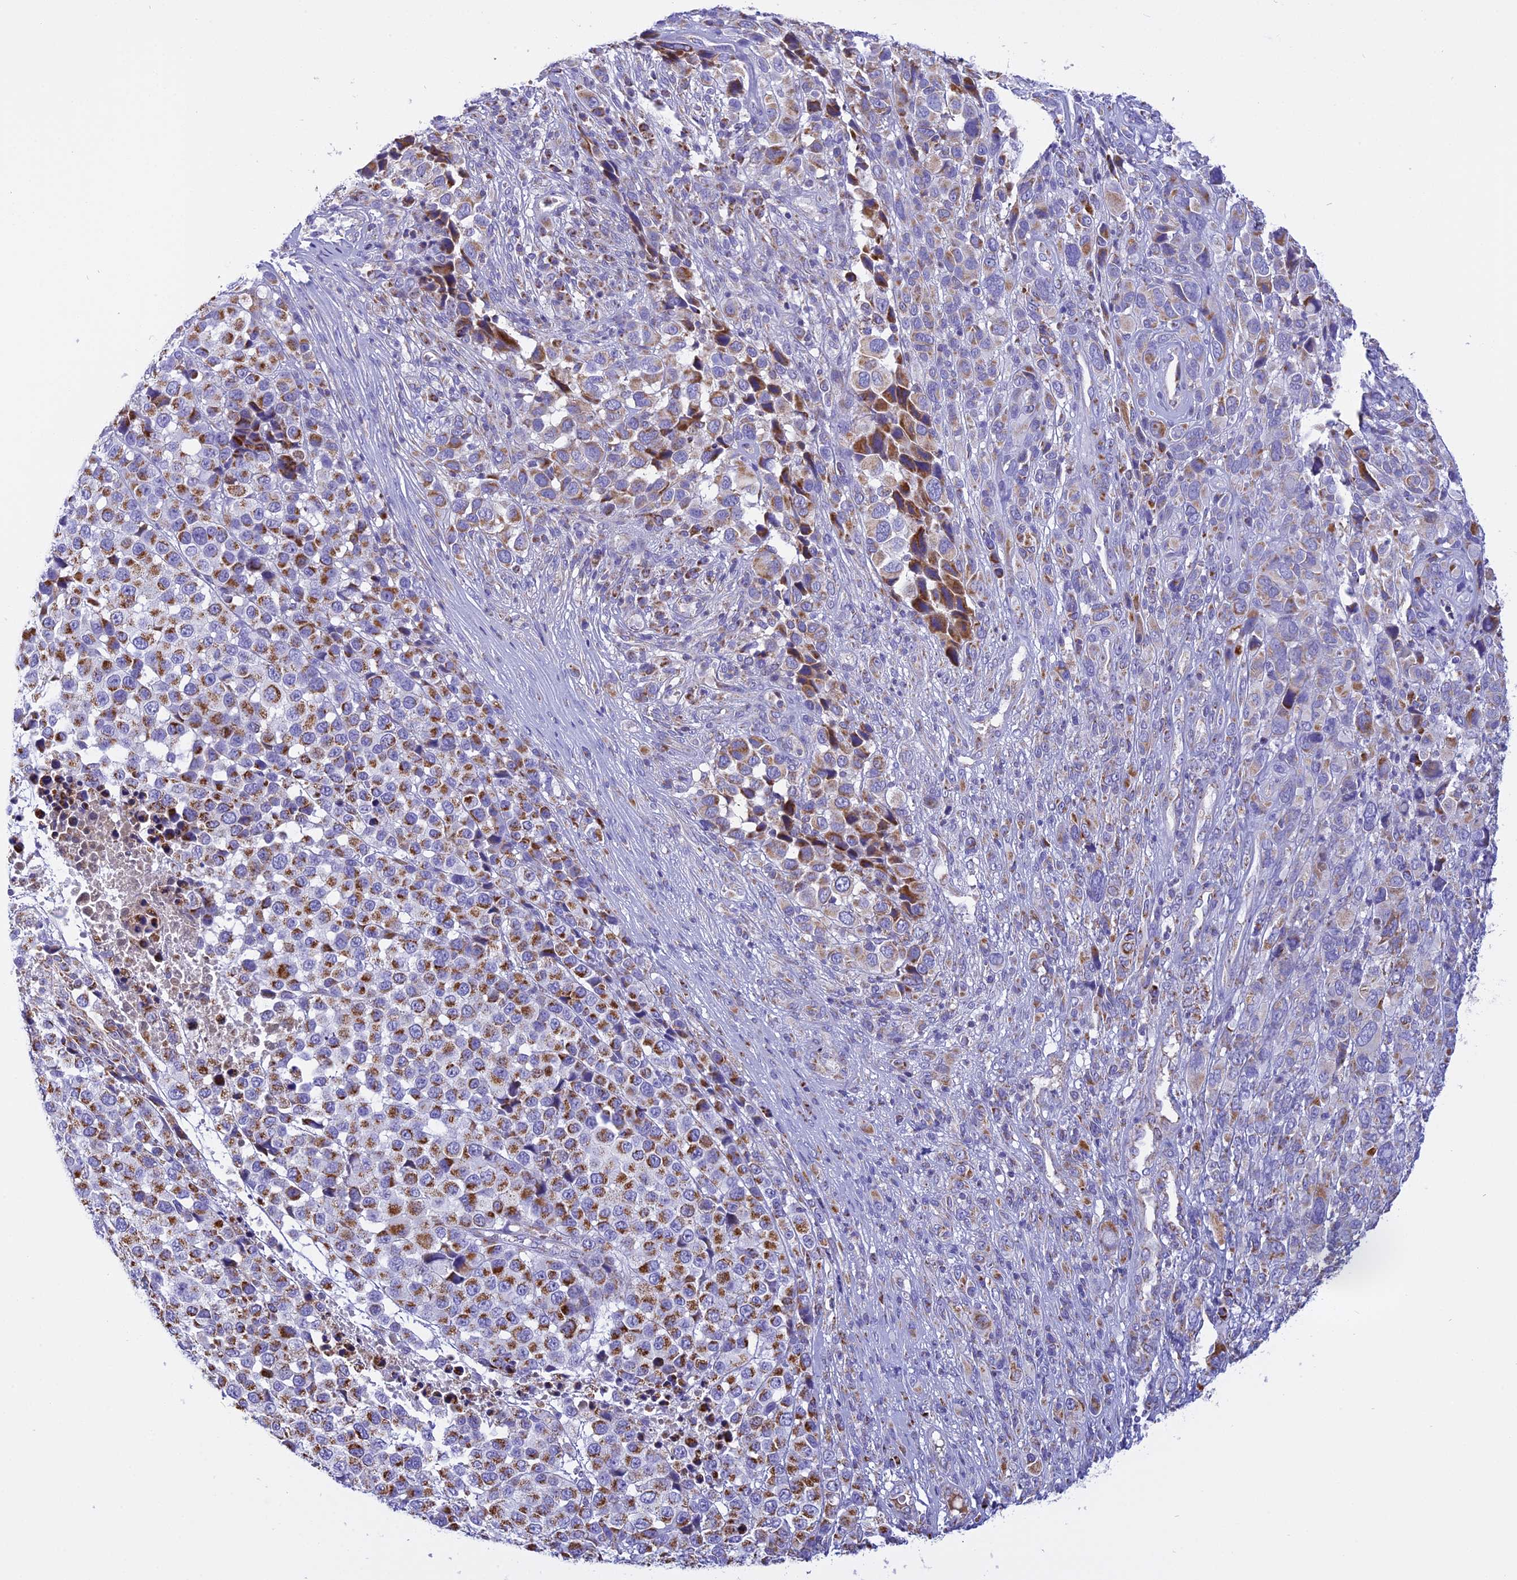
{"staining": {"intensity": "moderate", "quantity": ">75%", "location": "cytoplasmic/membranous"}, "tissue": "melanoma", "cell_type": "Tumor cells", "image_type": "cancer", "snomed": [{"axis": "morphology", "description": "Malignant melanoma, NOS"}, {"axis": "topography", "description": "Skin of trunk"}], "caption": "Malignant melanoma stained with IHC demonstrates moderate cytoplasmic/membranous positivity in about >75% of tumor cells.", "gene": "KCNG1", "patient": {"sex": "male", "age": 71}}